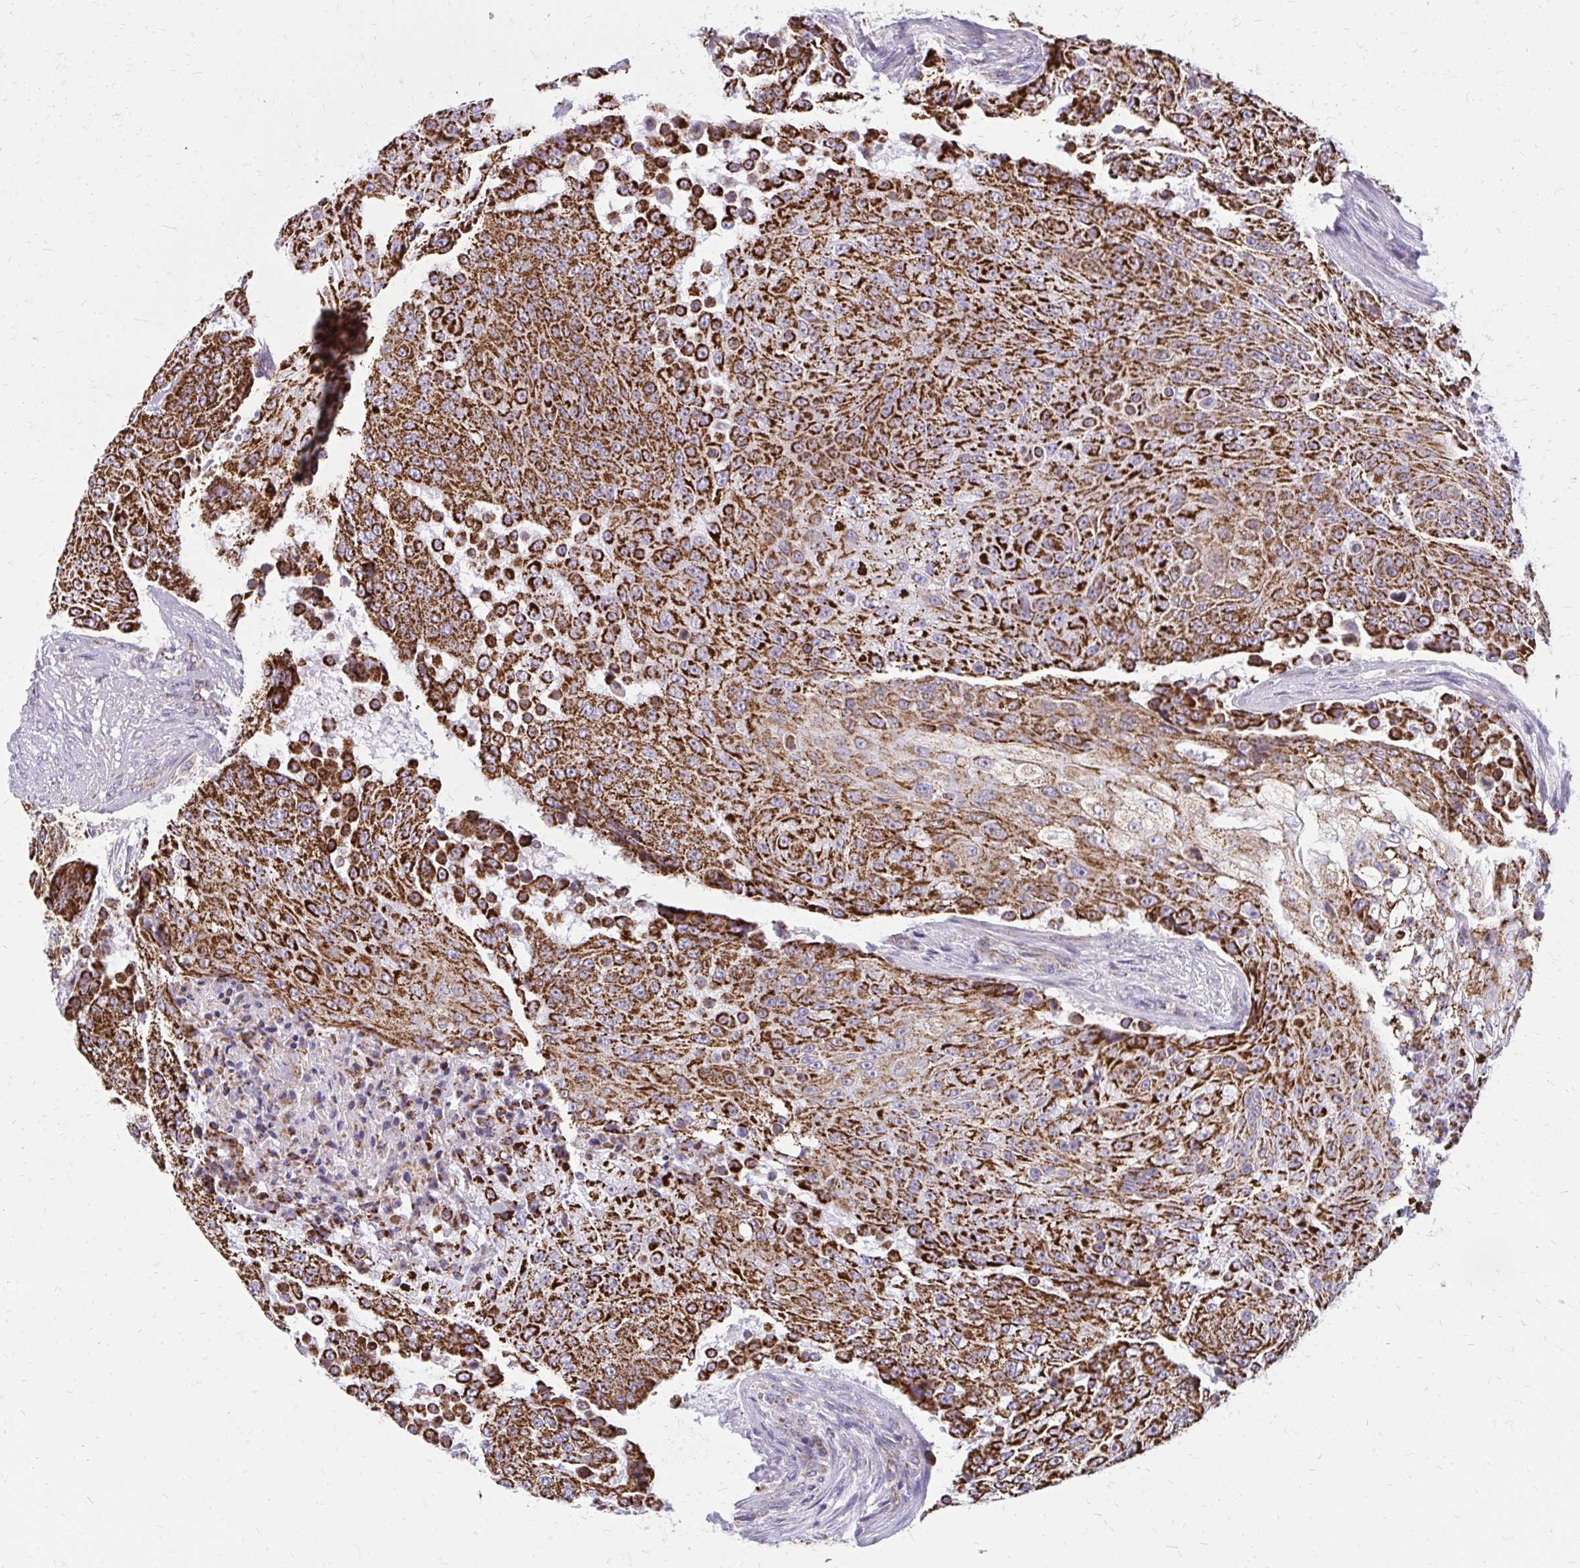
{"staining": {"intensity": "strong", "quantity": ">75%", "location": "cytoplasmic/membranous"}, "tissue": "urothelial cancer", "cell_type": "Tumor cells", "image_type": "cancer", "snomed": [{"axis": "morphology", "description": "Urothelial carcinoma, High grade"}, {"axis": "topography", "description": "Urinary bladder"}], "caption": "Urothelial cancer tissue displays strong cytoplasmic/membranous staining in about >75% of tumor cells, visualized by immunohistochemistry.", "gene": "IFIT1", "patient": {"sex": "female", "age": 63}}